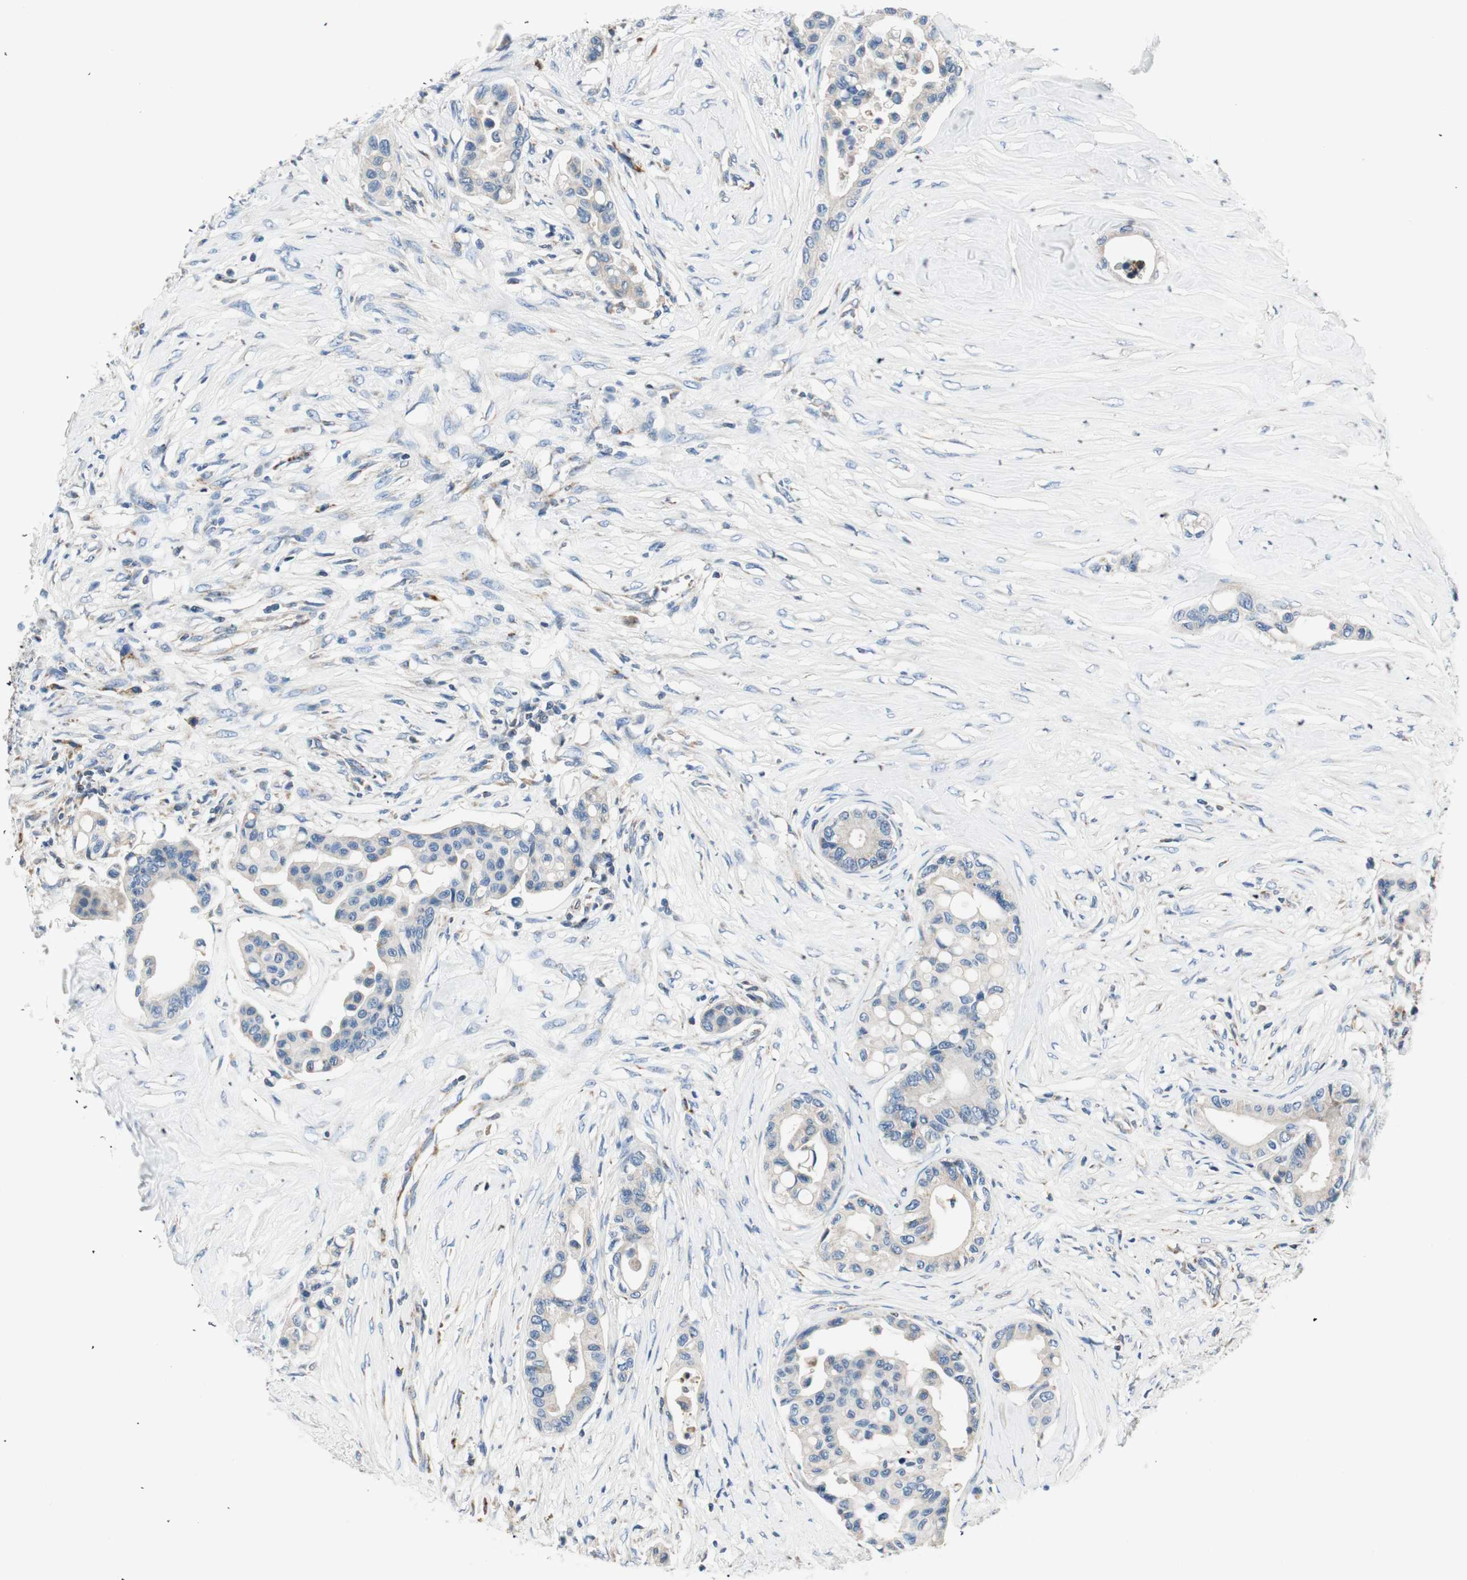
{"staining": {"intensity": "weak", "quantity": "<25%", "location": "cytoplasmic/membranous"}, "tissue": "colorectal cancer", "cell_type": "Tumor cells", "image_type": "cancer", "snomed": [{"axis": "morphology", "description": "Normal tissue, NOS"}, {"axis": "morphology", "description": "Adenocarcinoma, NOS"}, {"axis": "topography", "description": "Colon"}], "caption": "A high-resolution micrograph shows immunohistochemistry (IHC) staining of colorectal adenocarcinoma, which reveals no significant expression in tumor cells.", "gene": "RORB", "patient": {"sex": "male", "age": 82}}